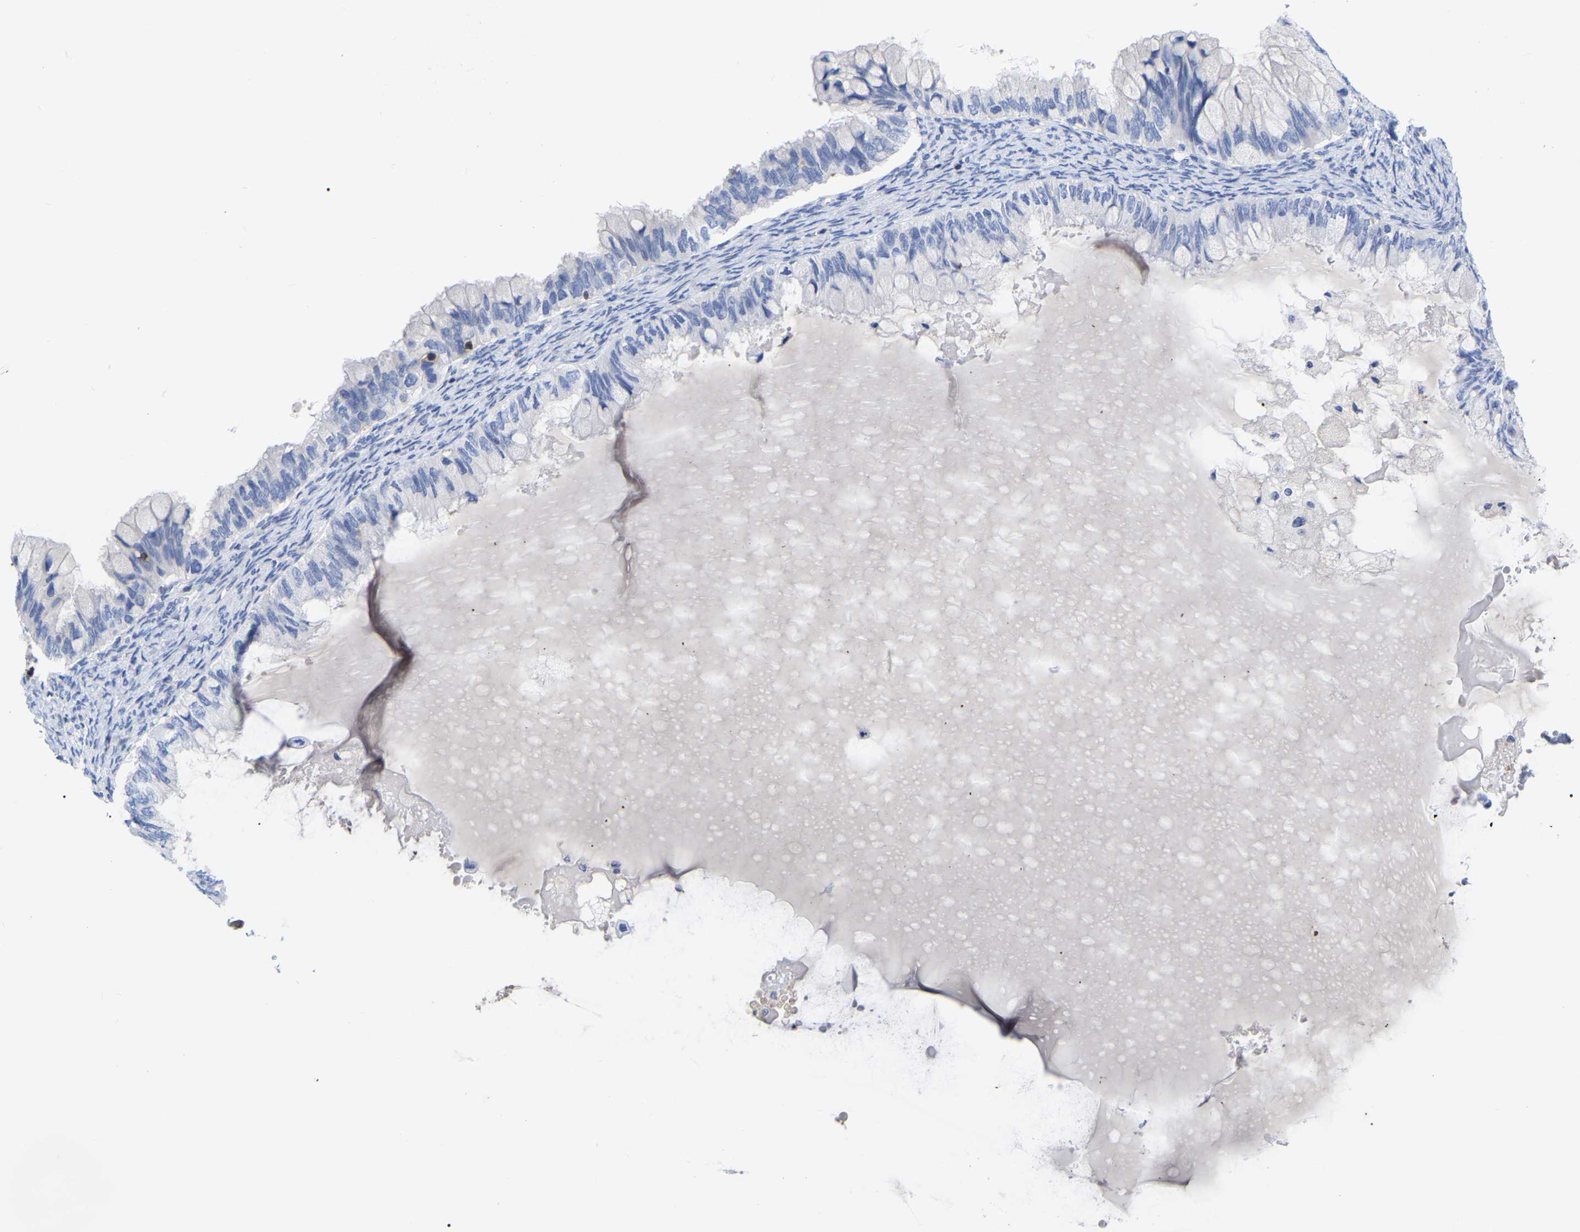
{"staining": {"intensity": "negative", "quantity": "none", "location": "none"}, "tissue": "ovarian cancer", "cell_type": "Tumor cells", "image_type": "cancer", "snomed": [{"axis": "morphology", "description": "Cystadenocarcinoma, mucinous, NOS"}, {"axis": "topography", "description": "Ovary"}], "caption": "This is an immunohistochemistry histopathology image of ovarian cancer. There is no positivity in tumor cells.", "gene": "PTPN7", "patient": {"sex": "female", "age": 80}}